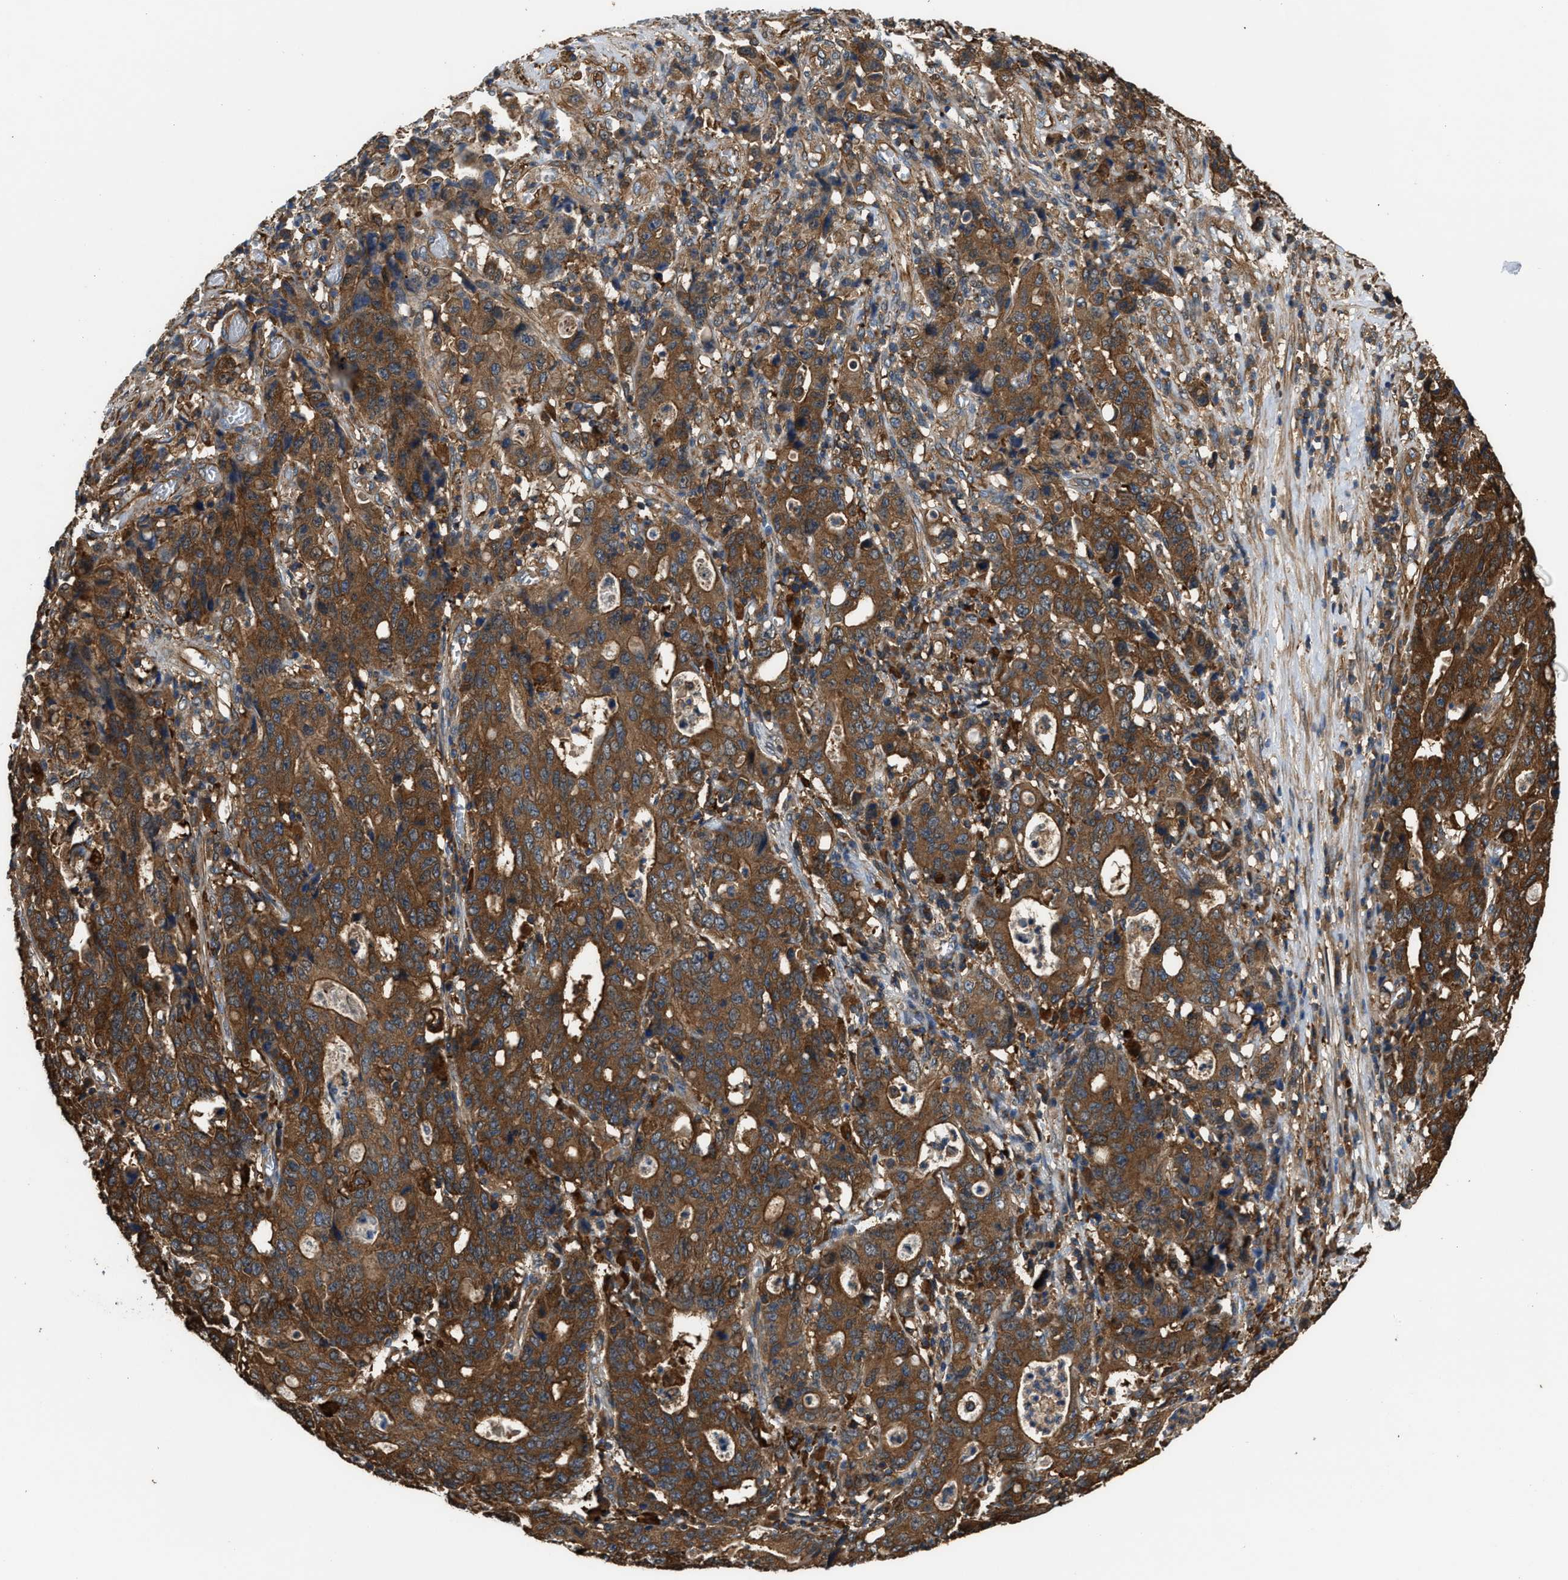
{"staining": {"intensity": "strong", "quantity": ">75%", "location": "cytoplasmic/membranous"}, "tissue": "stomach cancer", "cell_type": "Tumor cells", "image_type": "cancer", "snomed": [{"axis": "morphology", "description": "Adenocarcinoma, NOS"}, {"axis": "topography", "description": "Stomach, upper"}], "caption": "Tumor cells show high levels of strong cytoplasmic/membranous expression in about >75% of cells in stomach cancer.", "gene": "ATIC", "patient": {"sex": "male", "age": 69}}